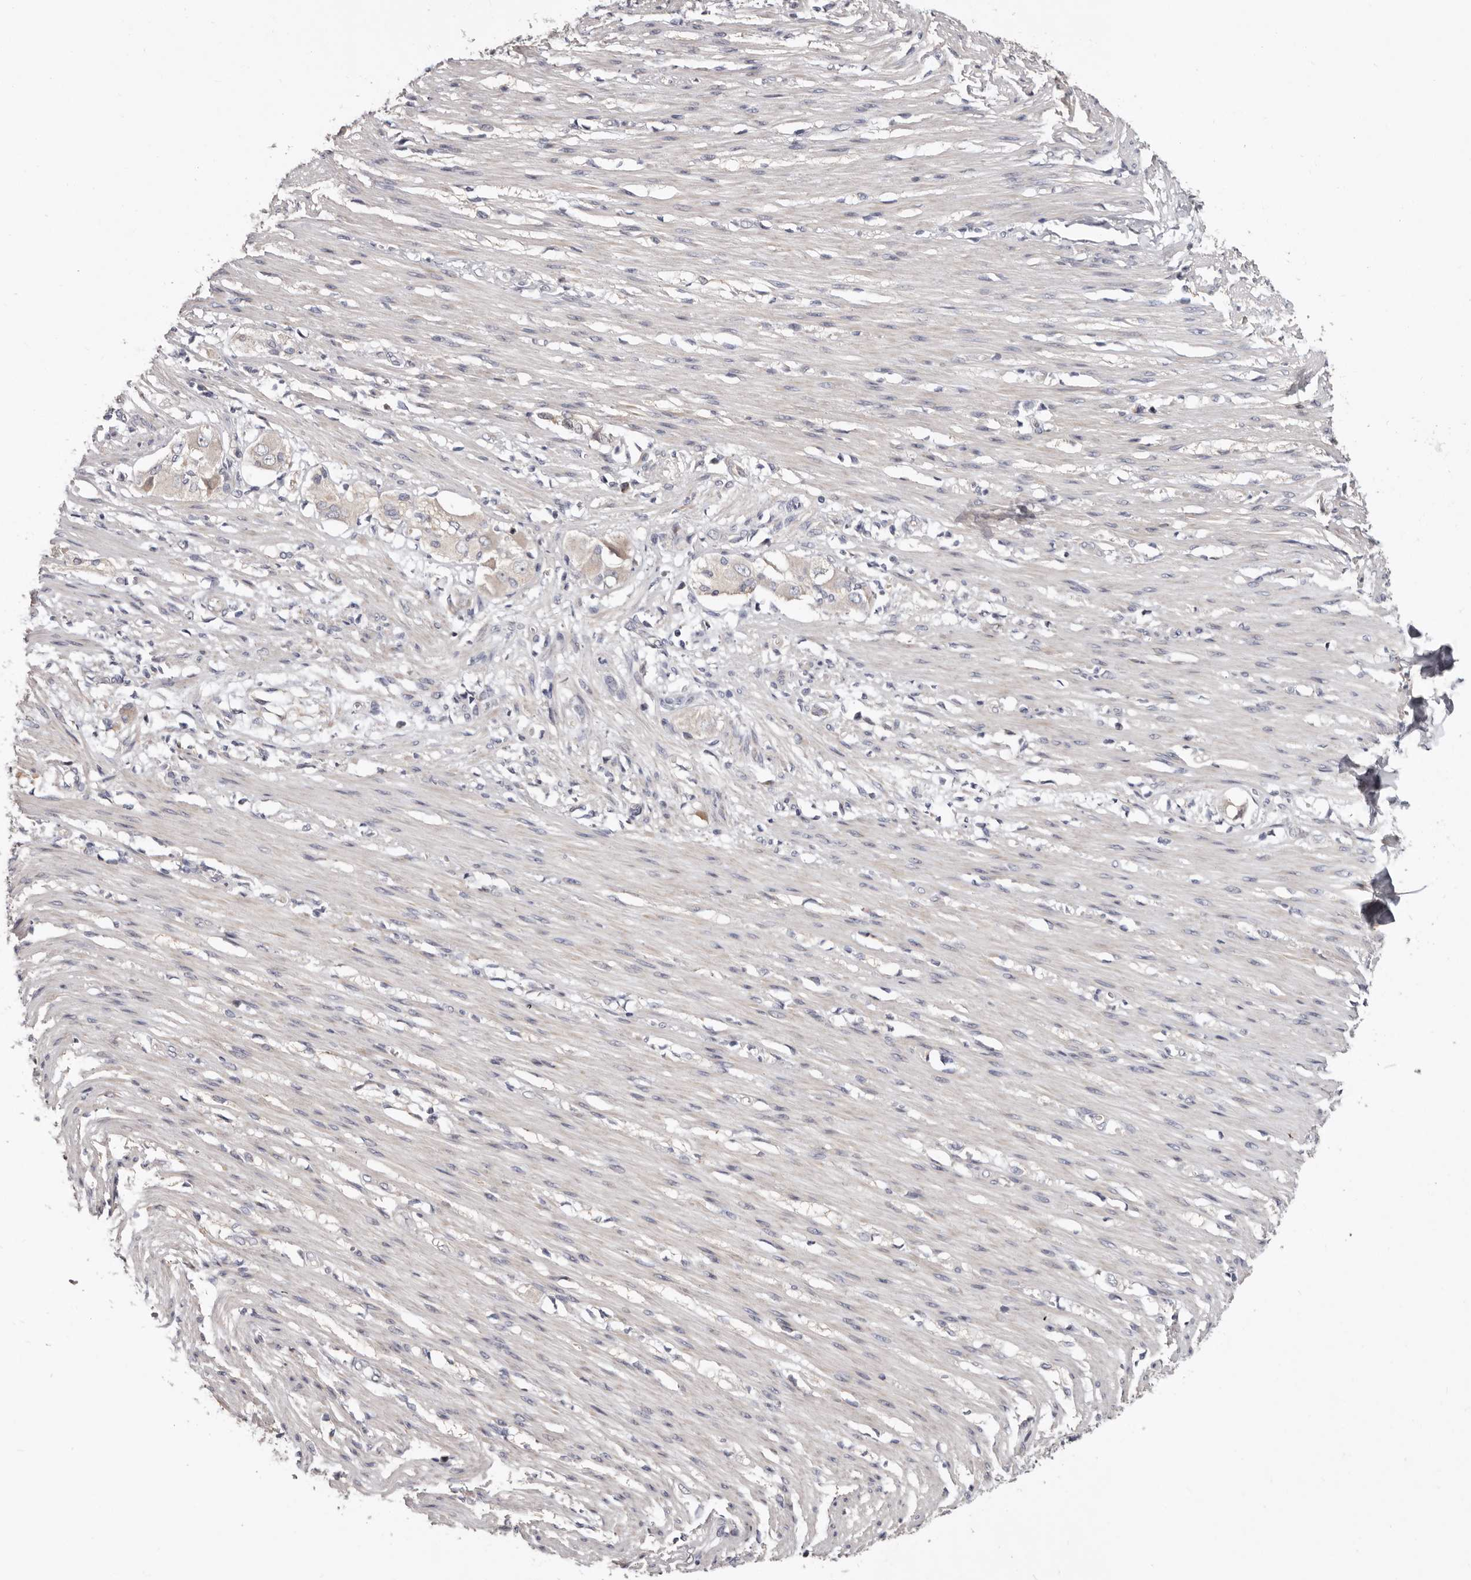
{"staining": {"intensity": "weak", "quantity": "<25%", "location": "cytoplasmic/membranous"}, "tissue": "smooth muscle", "cell_type": "Smooth muscle cells", "image_type": "normal", "snomed": [{"axis": "morphology", "description": "Normal tissue, NOS"}, {"axis": "morphology", "description": "Adenocarcinoma, NOS"}, {"axis": "topography", "description": "Colon"}, {"axis": "topography", "description": "Peripheral nerve tissue"}], "caption": "The micrograph shows no staining of smooth muscle cells in benign smooth muscle.", "gene": "SPTA1", "patient": {"sex": "male", "age": 14}}